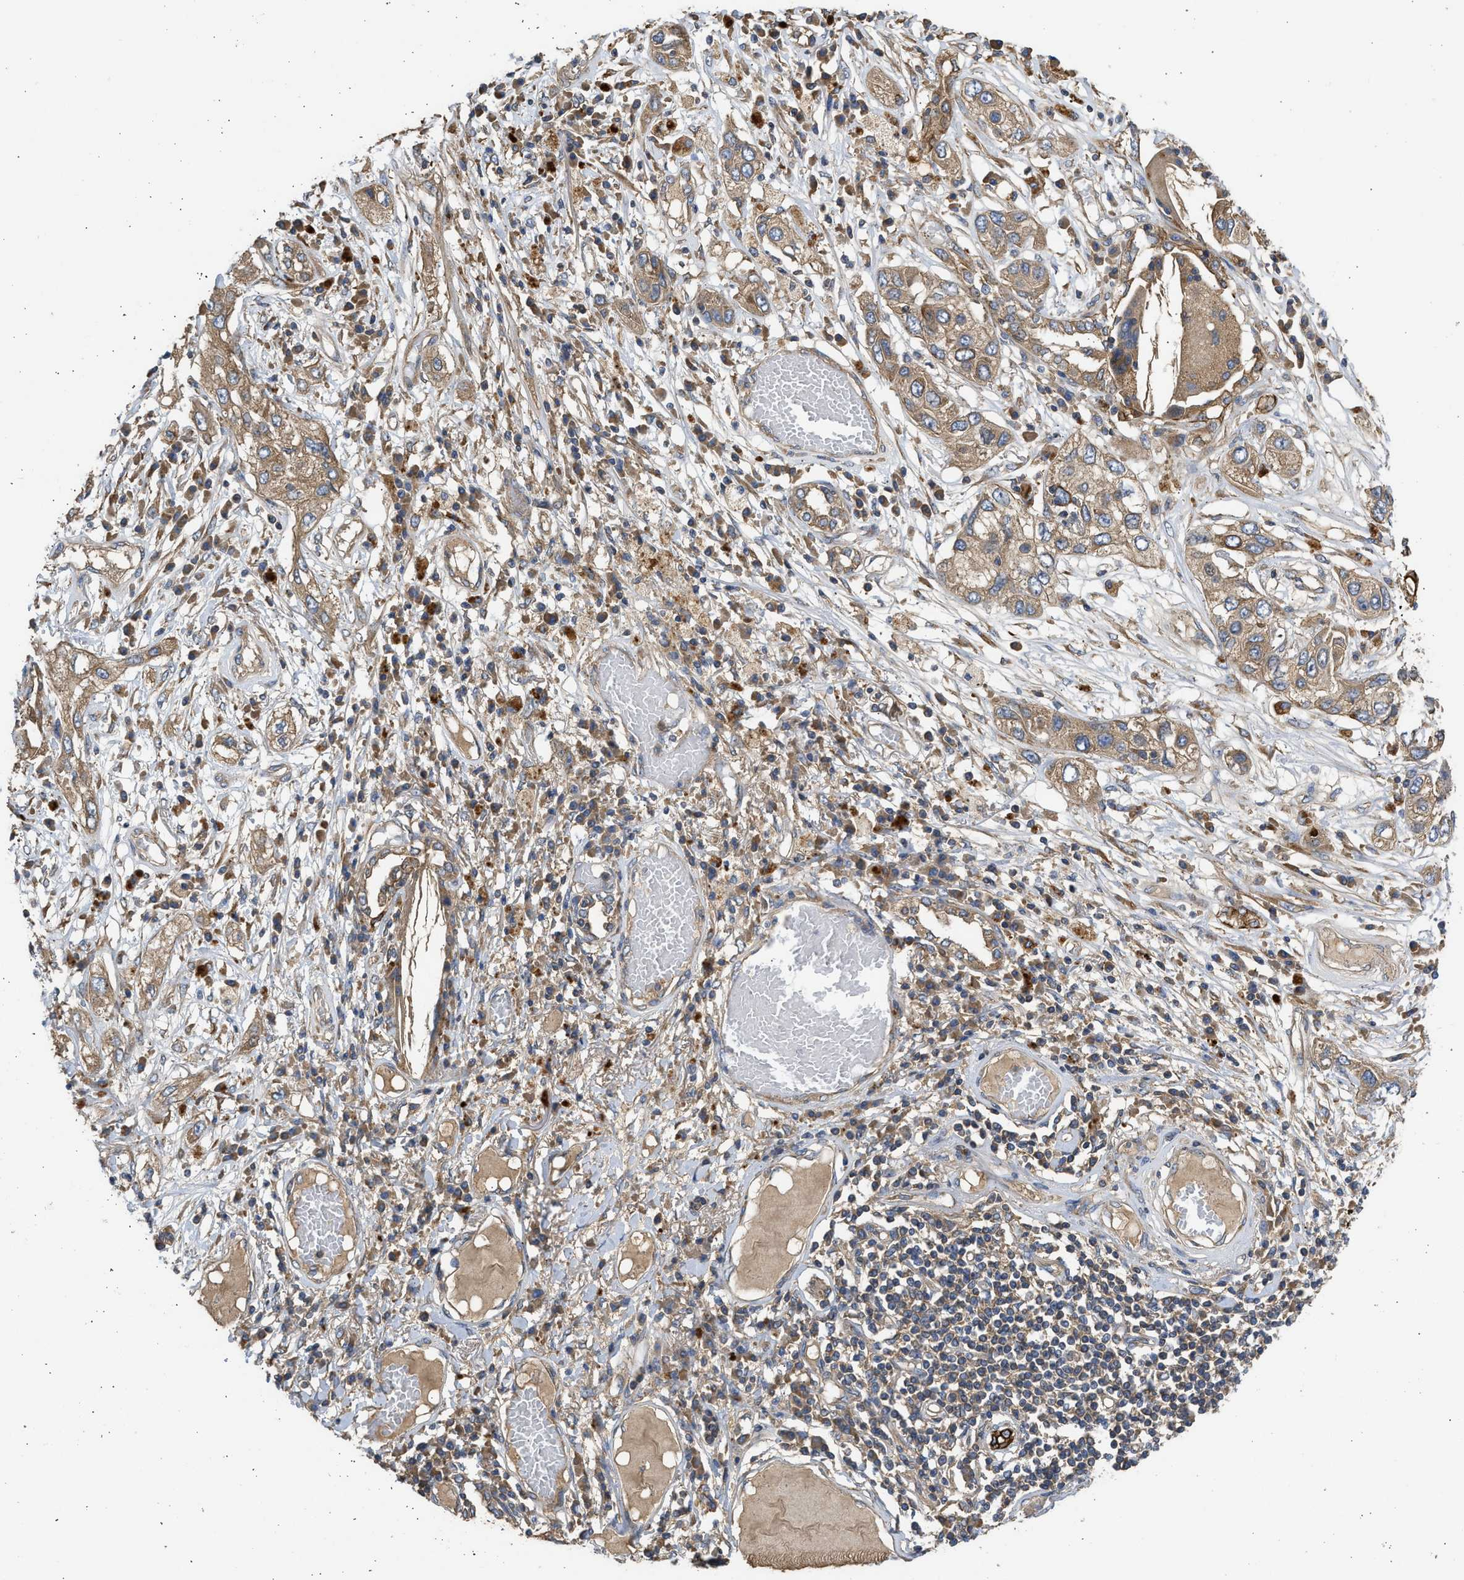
{"staining": {"intensity": "moderate", "quantity": ">75%", "location": "cytoplasmic/membranous"}, "tissue": "lung cancer", "cell_type": "Tumor cells", "image_type": "cancer", "snomed": [{"axis": "morphology", "description": "Squamous cell carcinoma, NOS"}, {"axis": "topography", "description": "Lung"}], "caption": "Protein analysis of squamous cell carcinoma (lung) tissue demonstrates moderate cytoplasmic/membranous staining in approximately >75% of tumor cells.", "gene": "CSRNP2", "patient": {"sex": "male", "age": 71}}